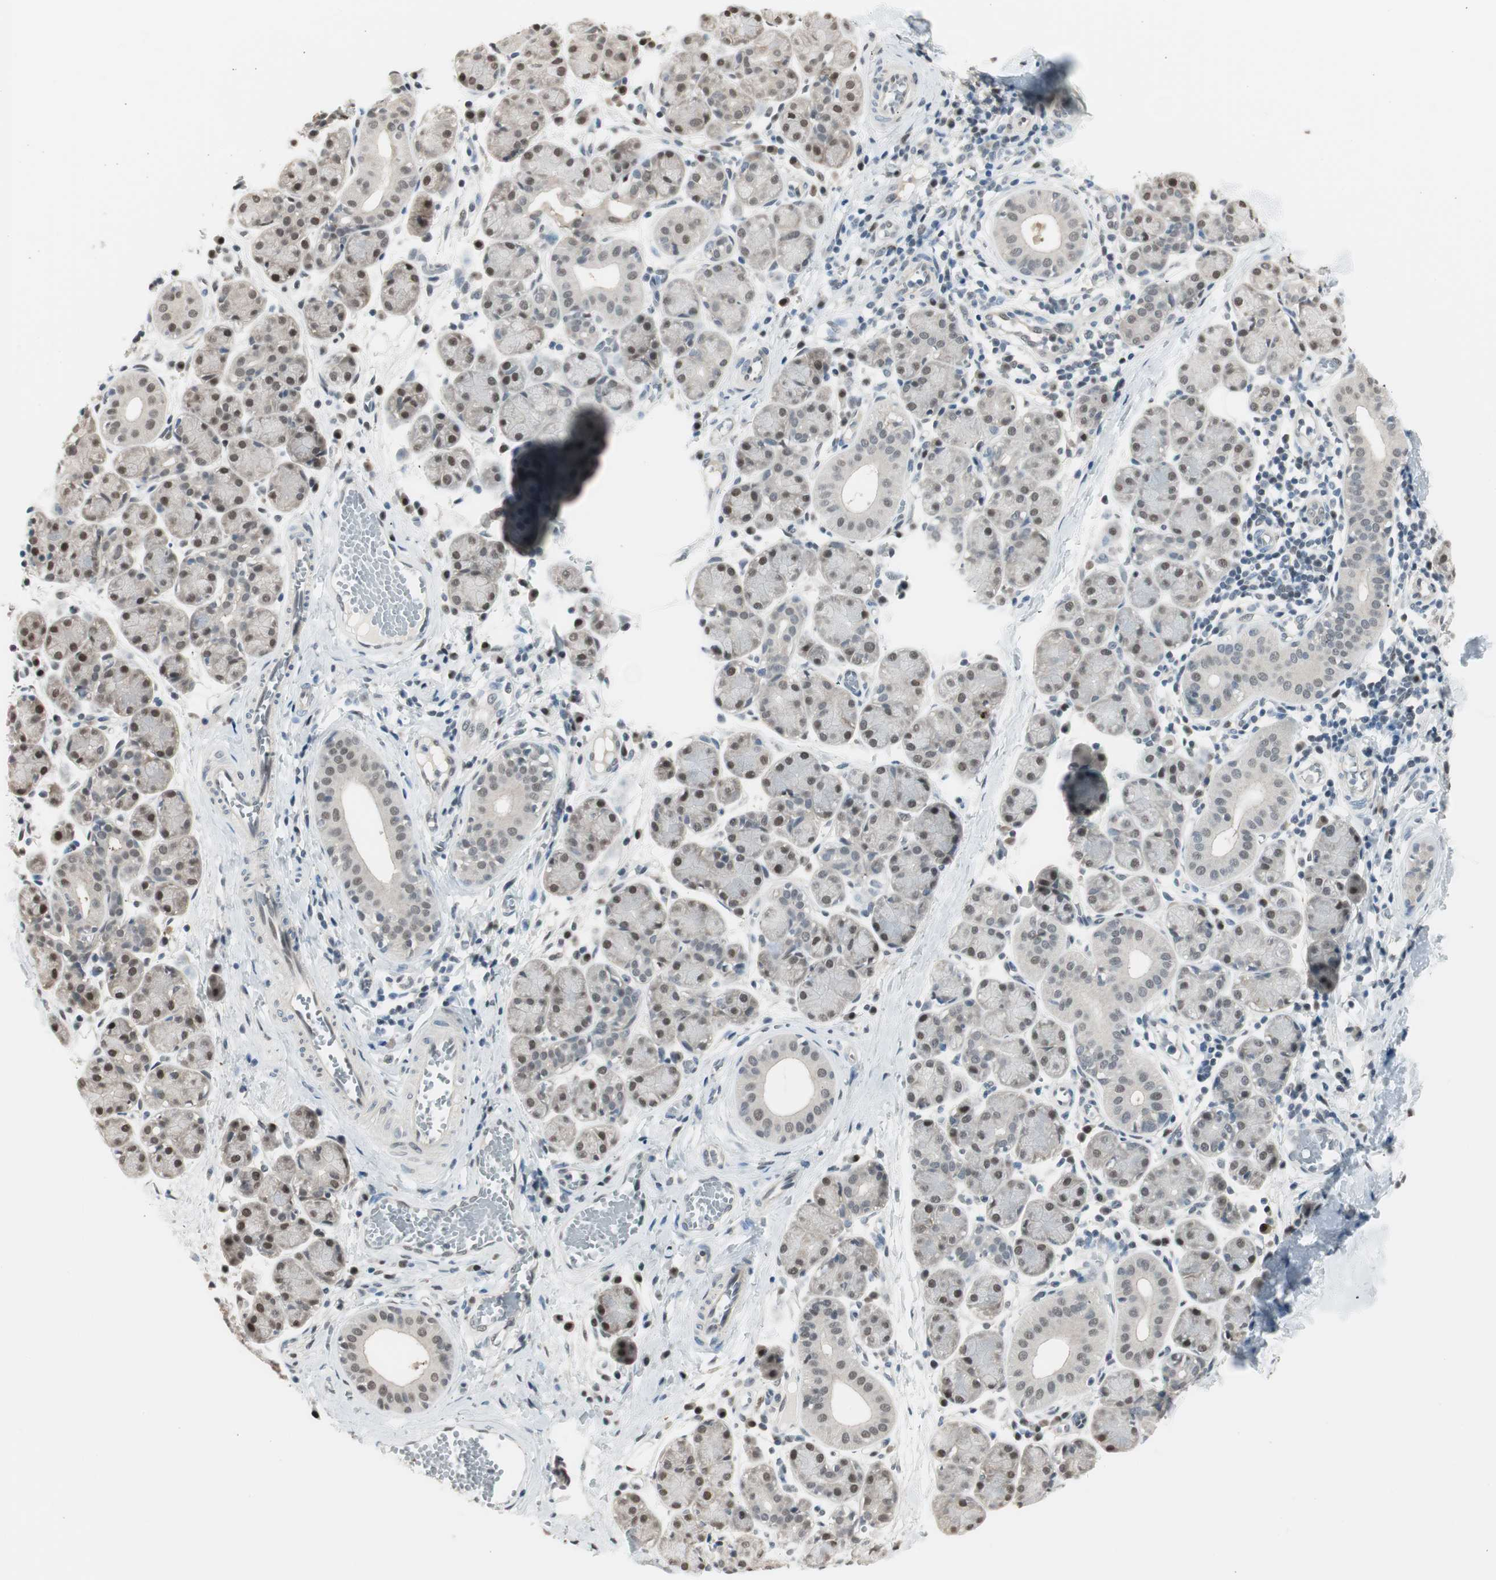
{"staining": {"intensity": "strong", "quantity": "25%-75%", "location": "nuclear"}, "tissue": "salivary gland", "cell_type": "Glandular cells", "image_type": "normal", "snomed": [{"axis": "morphology", "description": "Normal tissue, NOS"}, {"axis": "morphology", "description": "Inflammation, NOS"}, {"axis": "topography", "description": "Lymph node"}, {"axis": "topography", "description": "Salivary gland"}], "caption": "Immunohistochemistry staining of normal salivary gland, which shows high levels of strong nuclear staining in approximately 25%-75% of glandular cells indicating strong nuclear protein positivity. The staining was performed using DAB (3,3'-diaminobenzidine) (brown) for protein detection and nuclei were counterstained in hematoxylin (blue).", "gene": "LONP2", "patient": {"sex": "male", "age": 3}}